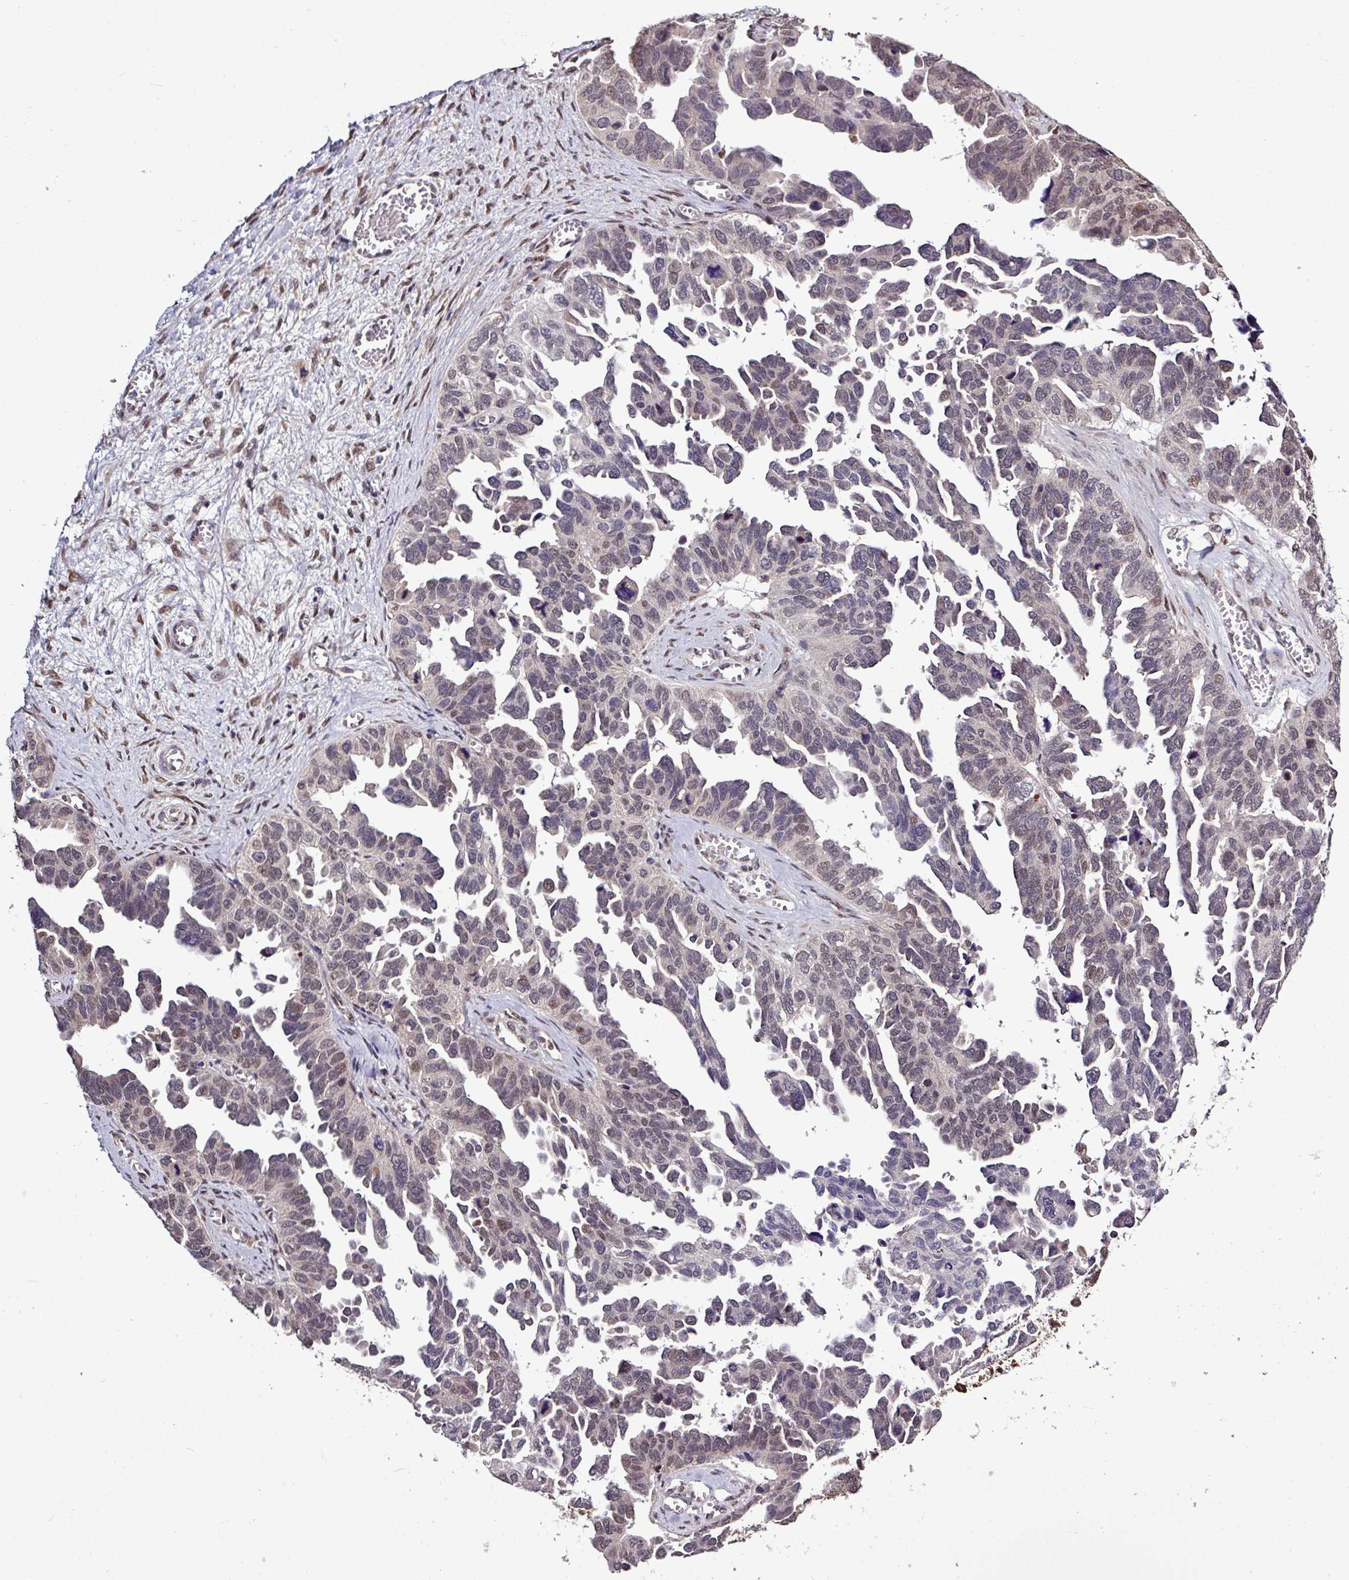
{"staining": {"intensity": "moderate", "quantity": "25%-75%", "location": "nuclear"}, "tissue": "ovarian cancer", "cell_type": "Tumor cells", "image_type": "cancer", "snomed": [{"axis": "morphology", "description": "Cystadenocarcinoma, serous, NOS"}, {"axis": "topography", "description": "Ovary"}], "caption": "This micrograph demonstrates immunohistochemistry staining of ovarian cancer (serous cystadenocarcinoma), with medium moderate nuclear positivity in about 25%-75% of tumor cells.", "gene": "SKIC2", "patient": {"sex": "female", "age": 64}}